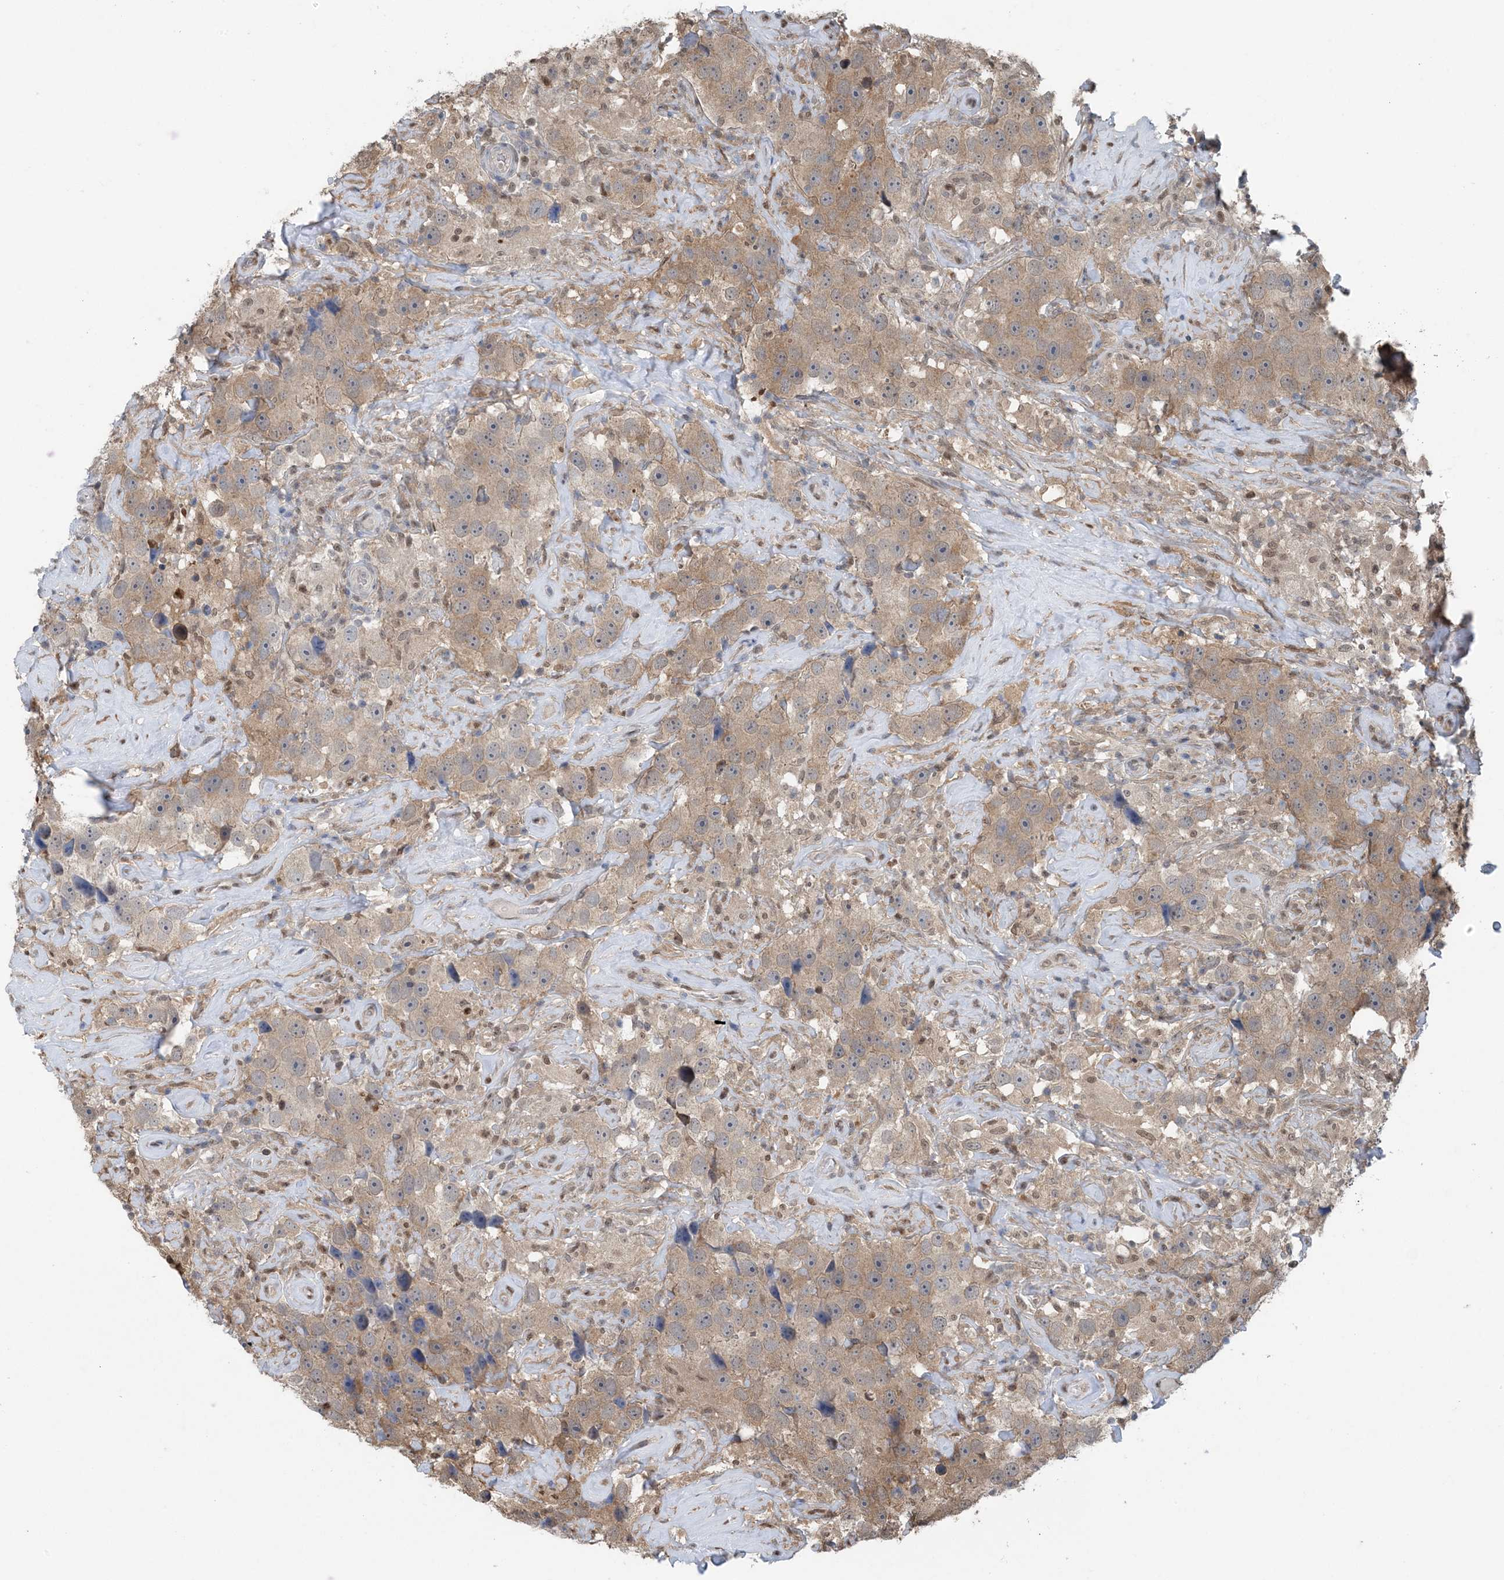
{"staining": {"intensity": "moderate", "quantity": ">75%", "location": "cytoplasmic/membranous"}, "tissue": "testis cancer", "cell_type": "Tumor cells", "image_type": "cancer", "snomed": [{"axis": "morphology", "description": "Seminoma, NOS"}, {"axis": "topography", "description": "Testis"}], "caption": "This histopathology image displays testis cancer (seminoma) stained with immunohistochemistry (IHC) to label a protein in brown. The cytoplasmic/membranous of tumor cells show moderate positivity for the protein. Nuclei are counter-stained blue.", "gene": "HIKESHI", "patient": {"sex": "male", "age": 49}}